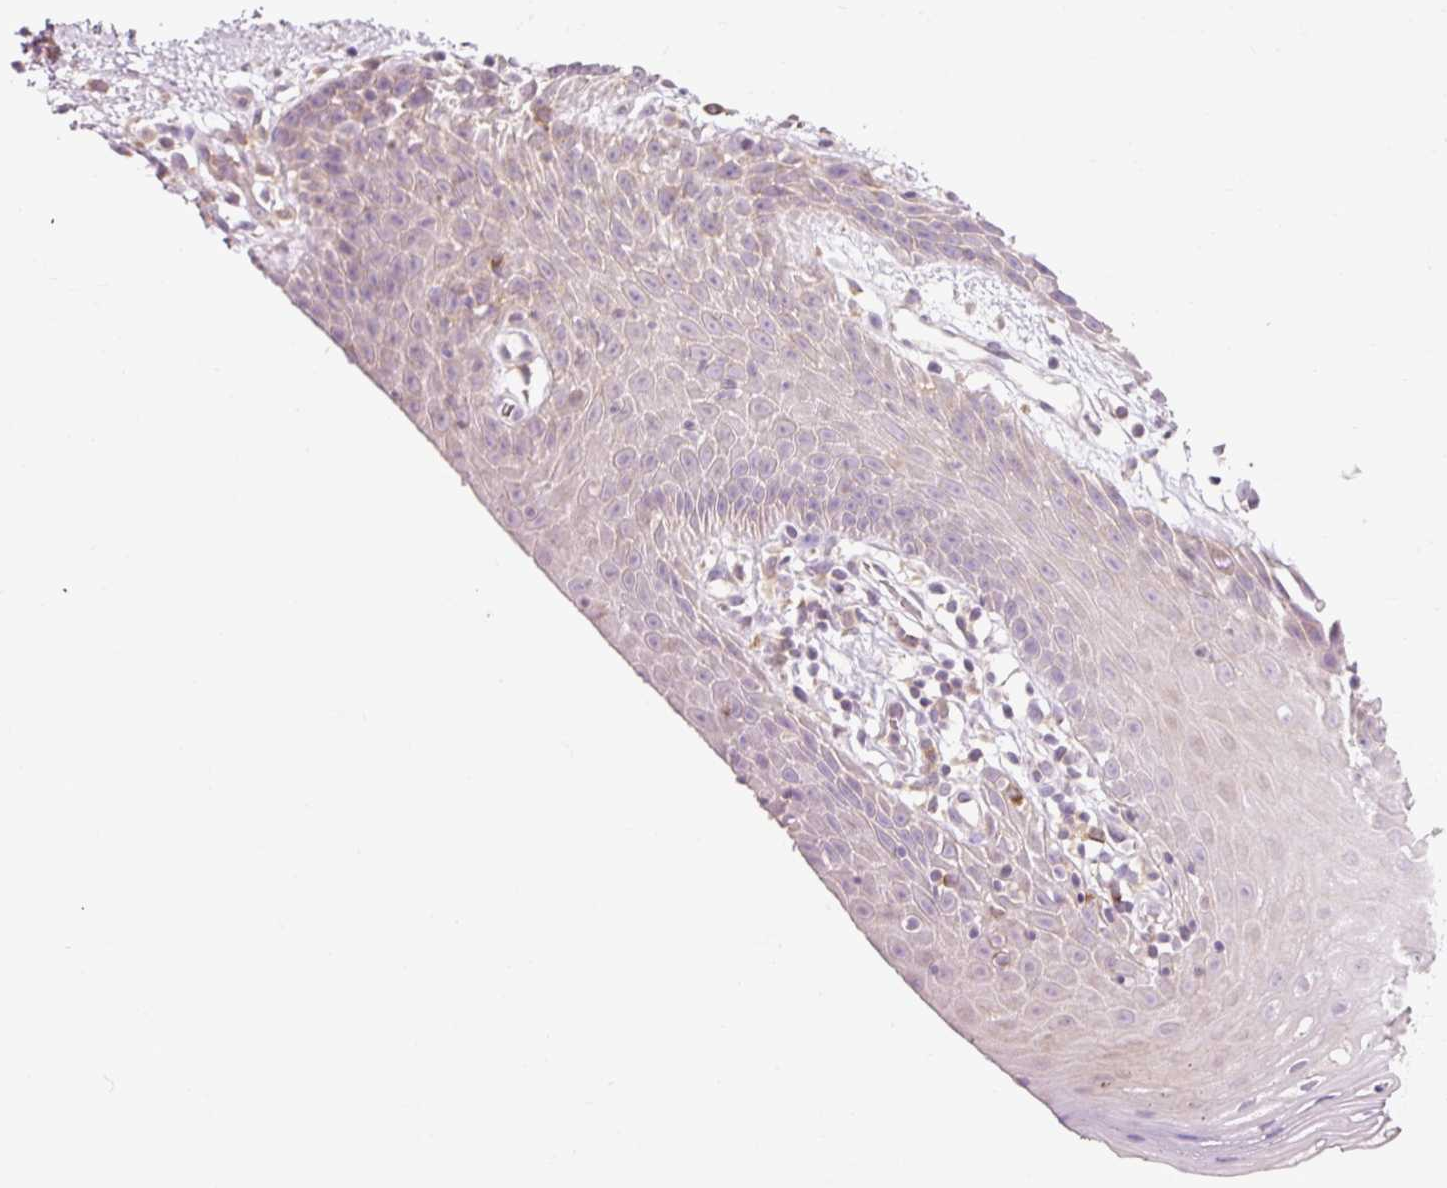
{"staining": {"intensity": "weak", "quantity": "25%-75%", "location": "cytoplasmic/membranous"}, "tissue": "oral mucosa", "cell_type": "Squamous epithelial cells", "image_type": "normal", "snomed": [{"axis": "morphology", "description": "Normal tissue, NOS"}, {"axis": "topography", "description": "Oral tissue"}, {"axis": "topography", "description": "Tounge, NOS"}], "caption": "This is an image of immunohistochemistry staining of unremarkable oral mucosa, which shows weak expression in the cytoplasmic/membranous of squamous epithelial cells.", "gene": "NAPA", "patient": {"sex": "female", "age": 59}}